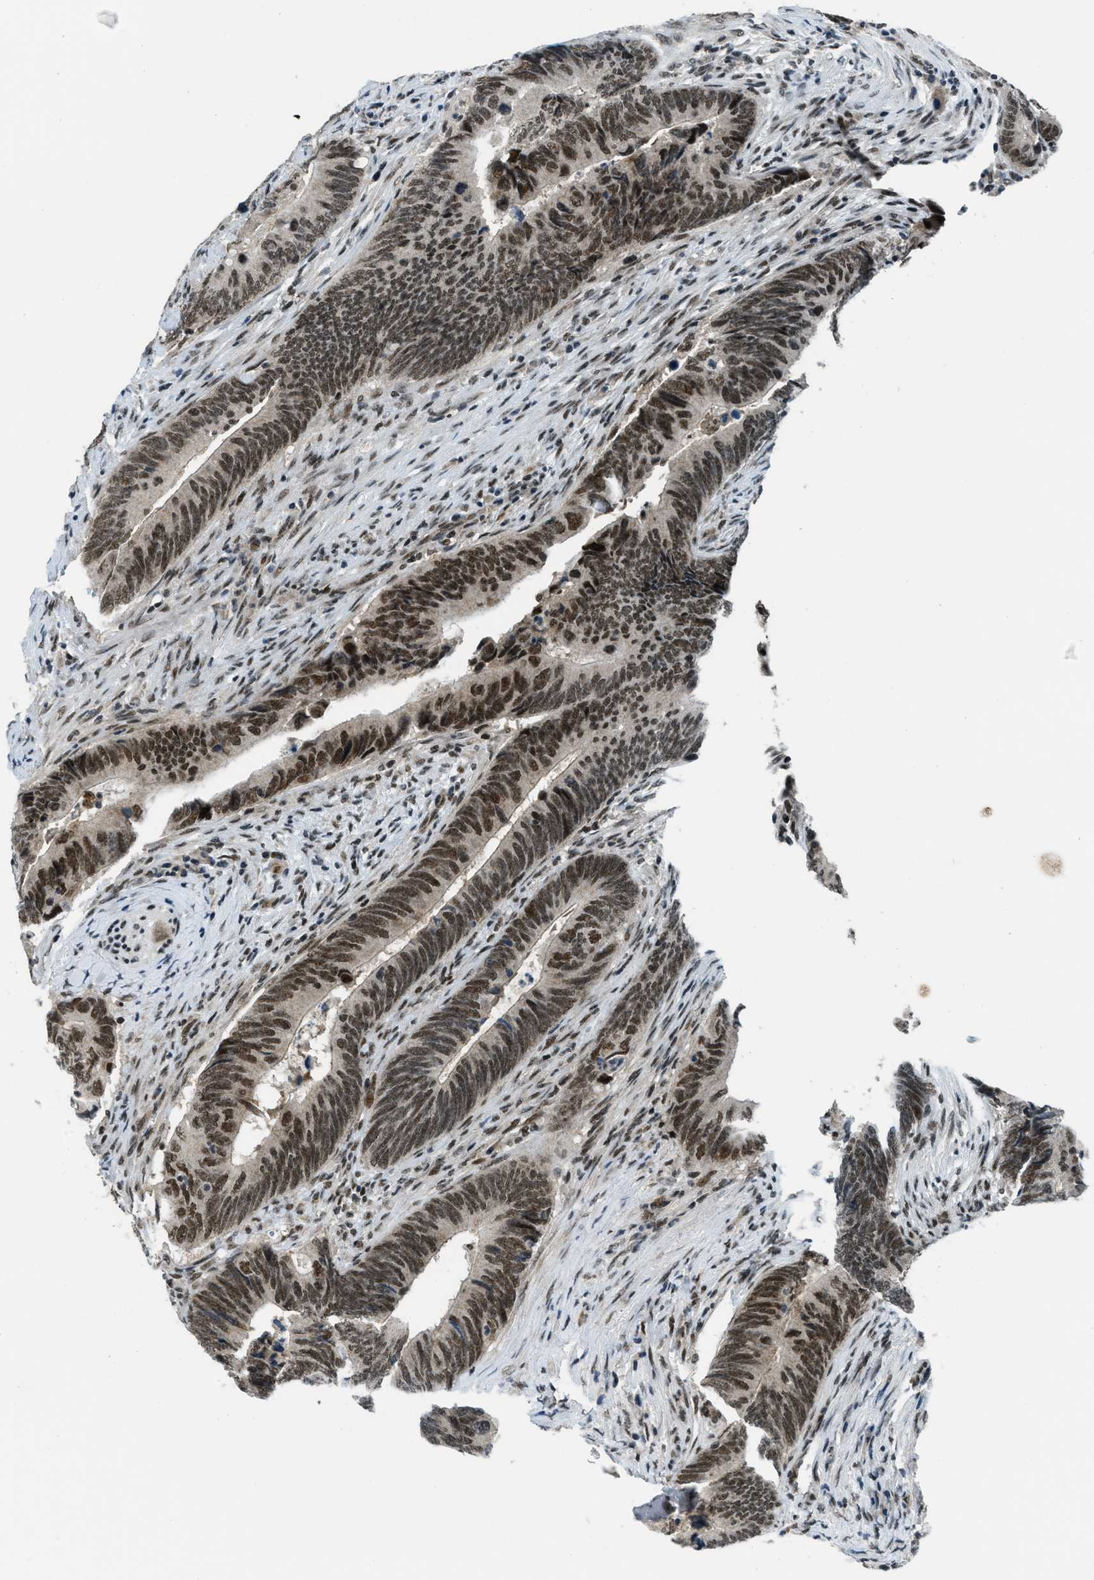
{"staining": {"intensity": "moderate", "quantity": ">75%", "location": "nuclear"}, "tissue": "colorectal cancer", "cell_type": "Tumor cells", "image_type": "cancer", "snomed": [{"axis": "morphology", "description": "Normal tissue, NOS"}, {"axis": "morphology", "description": "Adenocarcinoma, NOS"}, {"axis": "topography", "description": "Colon"}], "caption": "Adenocarcinoma (colorectal) stained with a protein marker displays moderate staining in tumor cells.", "gene": "KLF6", "patient": {"sex": "male", "age": 56}}